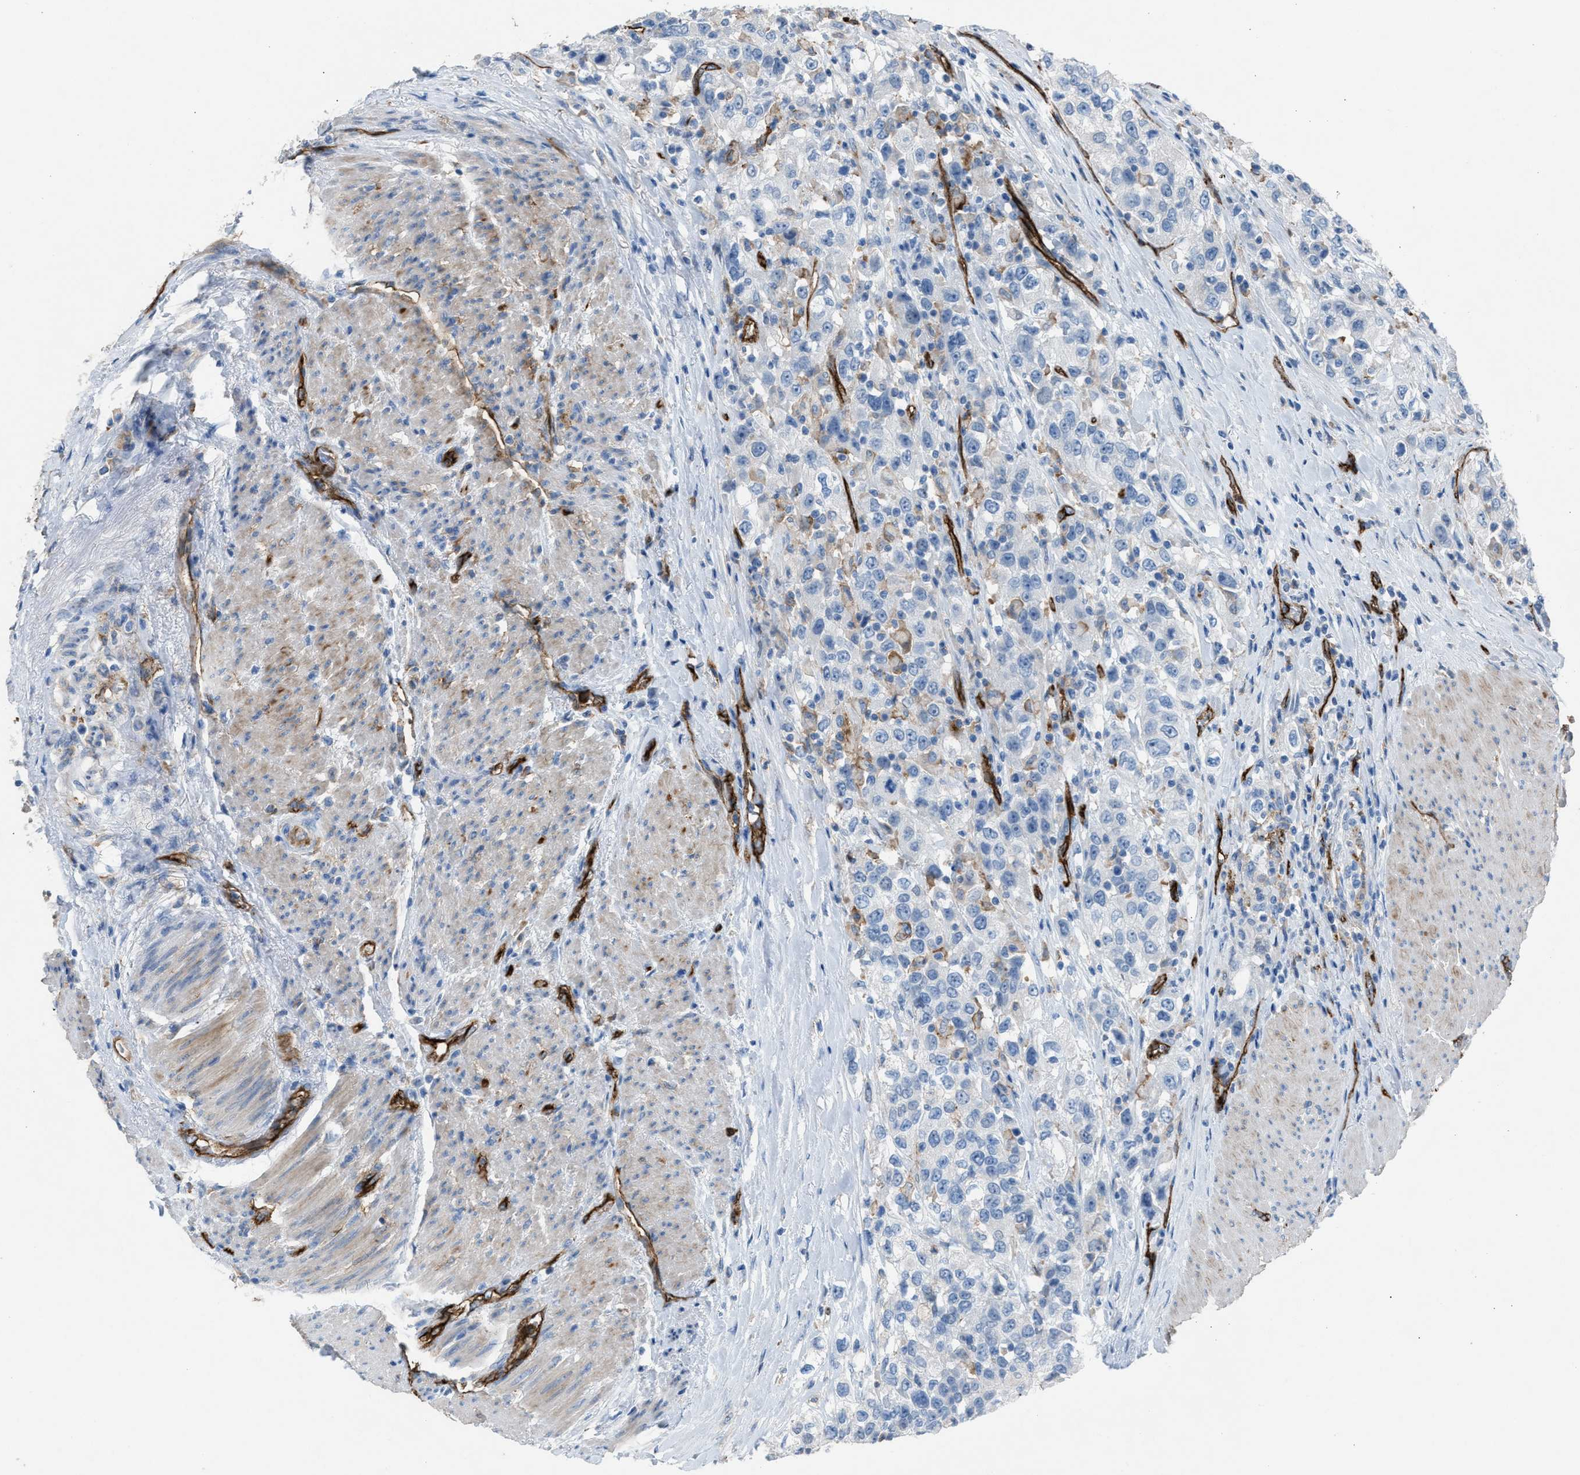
{"staining": {"intensity": "negative", "quantity": "none", "location": "none"}, "tissue": "urothelial cancer", "cell_type": "Tumor cells", "image_type": "cancer", "snomed": [{"axis": "morphology", "description": "Urothelial carcinoma, High grade"}, {"axis": "topography", "description": "Urinary bladder"}], "caption": "There is no significant staining in tumor cells of urothelial cancer. The staining was performed using DAB (3,3'-diaminobenzidine) to visualize the protein expression in brown, while the nuclei were stained in blue with hematoxylin (Magnification: 20x).", "gene": "DYSF", "patient": {"sex": "female", "age": 80}}